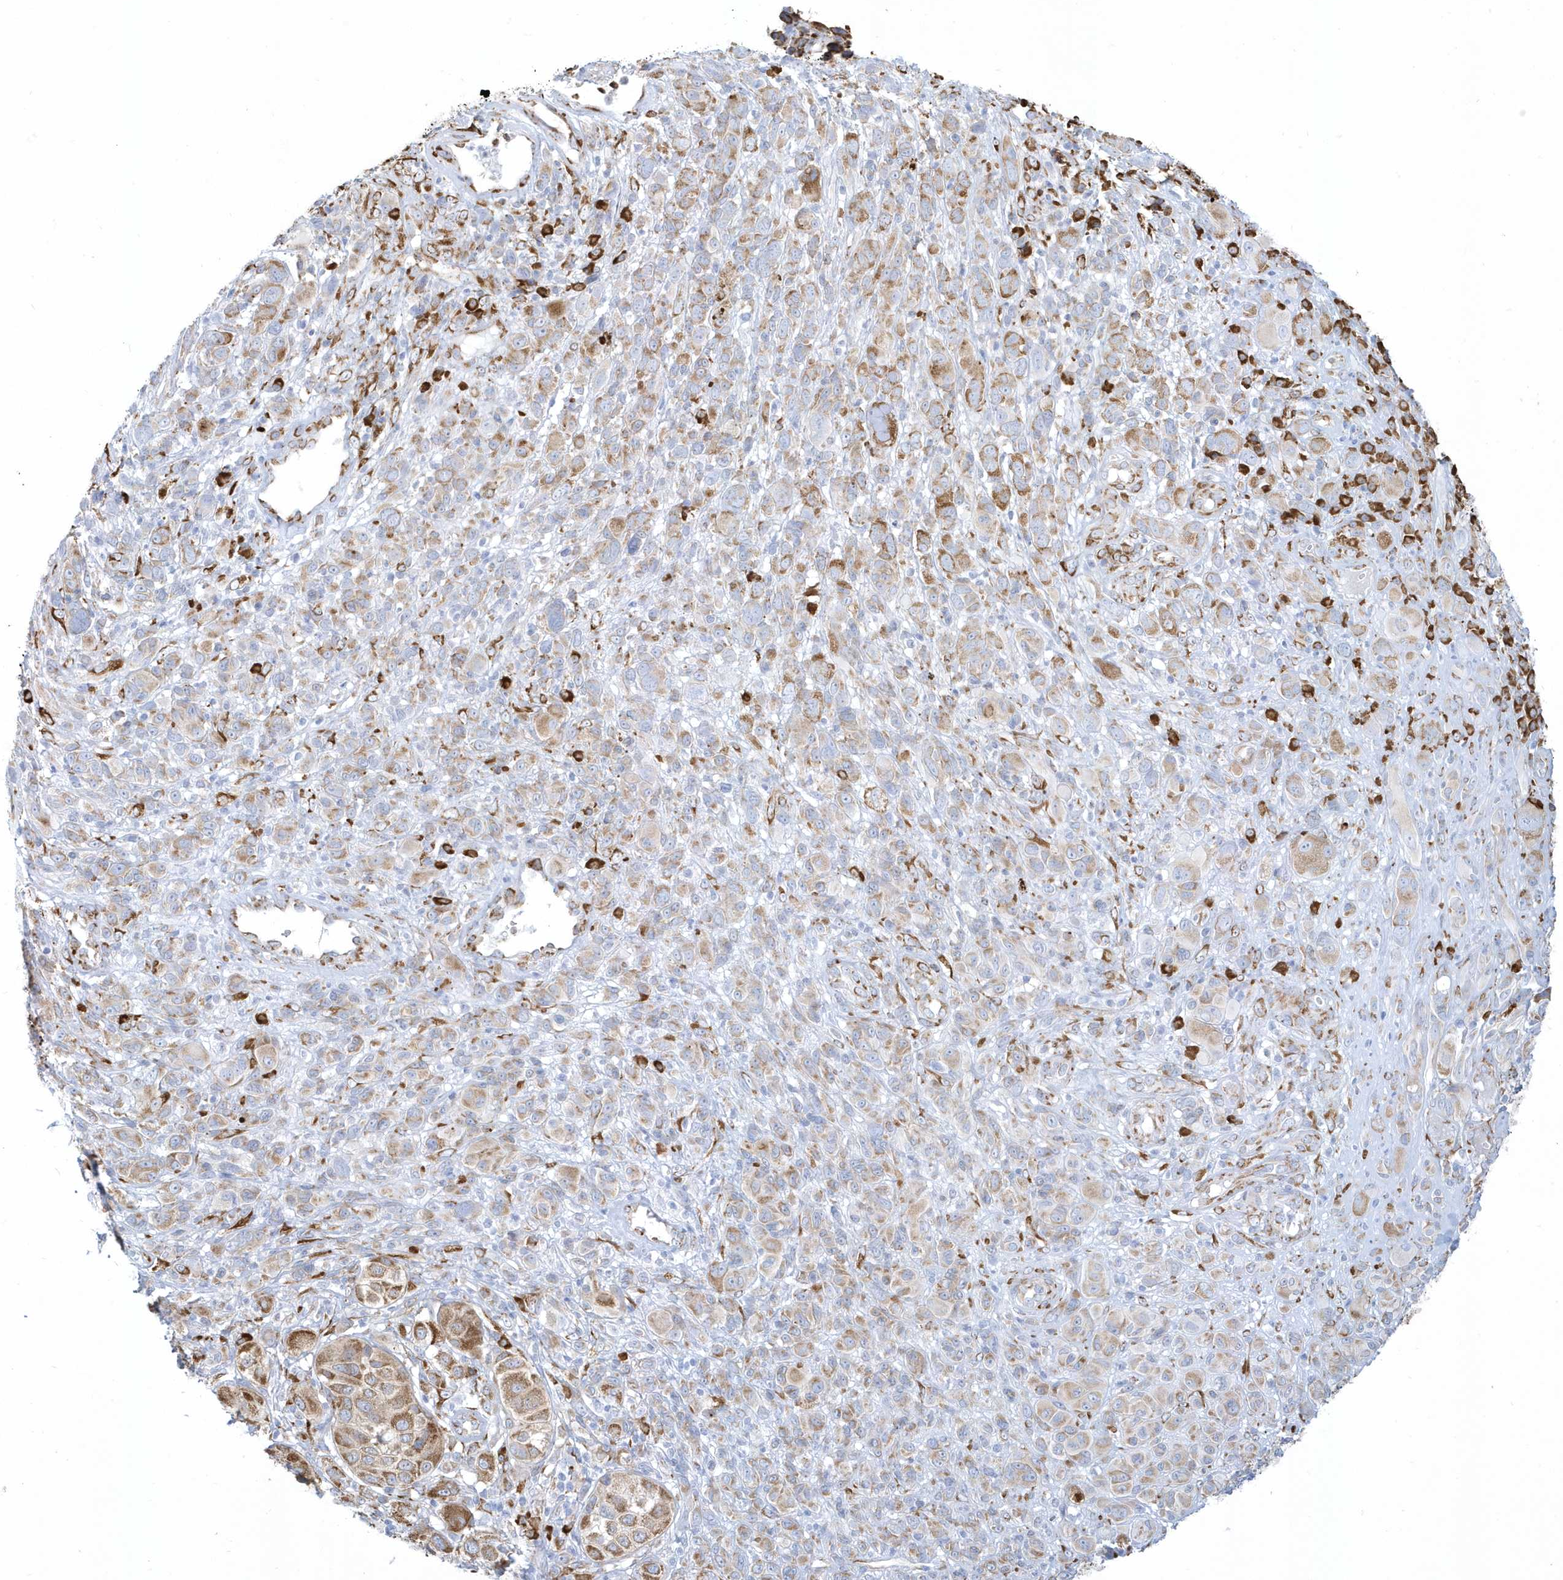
{"staining": {"intensity": "moderate", "quantity": "25%-75%", "location": "cytoplasmic/membranous"}, "tissue": "melanoma", "cell_type": "Tumor cells", "image_type": "cancer", "snomed": [{"axis": "morphology", "description": "Malignant melanoma, NOS"}, {"axis": "topography", "description": "Skin of trunk"}], "caption": "Protein staining by immunohistochemistry (IHC) exhibits moderate cytoplasmic/membranous positivity in approximately 25%-75% of tumor cells in malignant melanoma.", "gene": "DCAF1", "patient": {"sex": "male", "age": 71}}